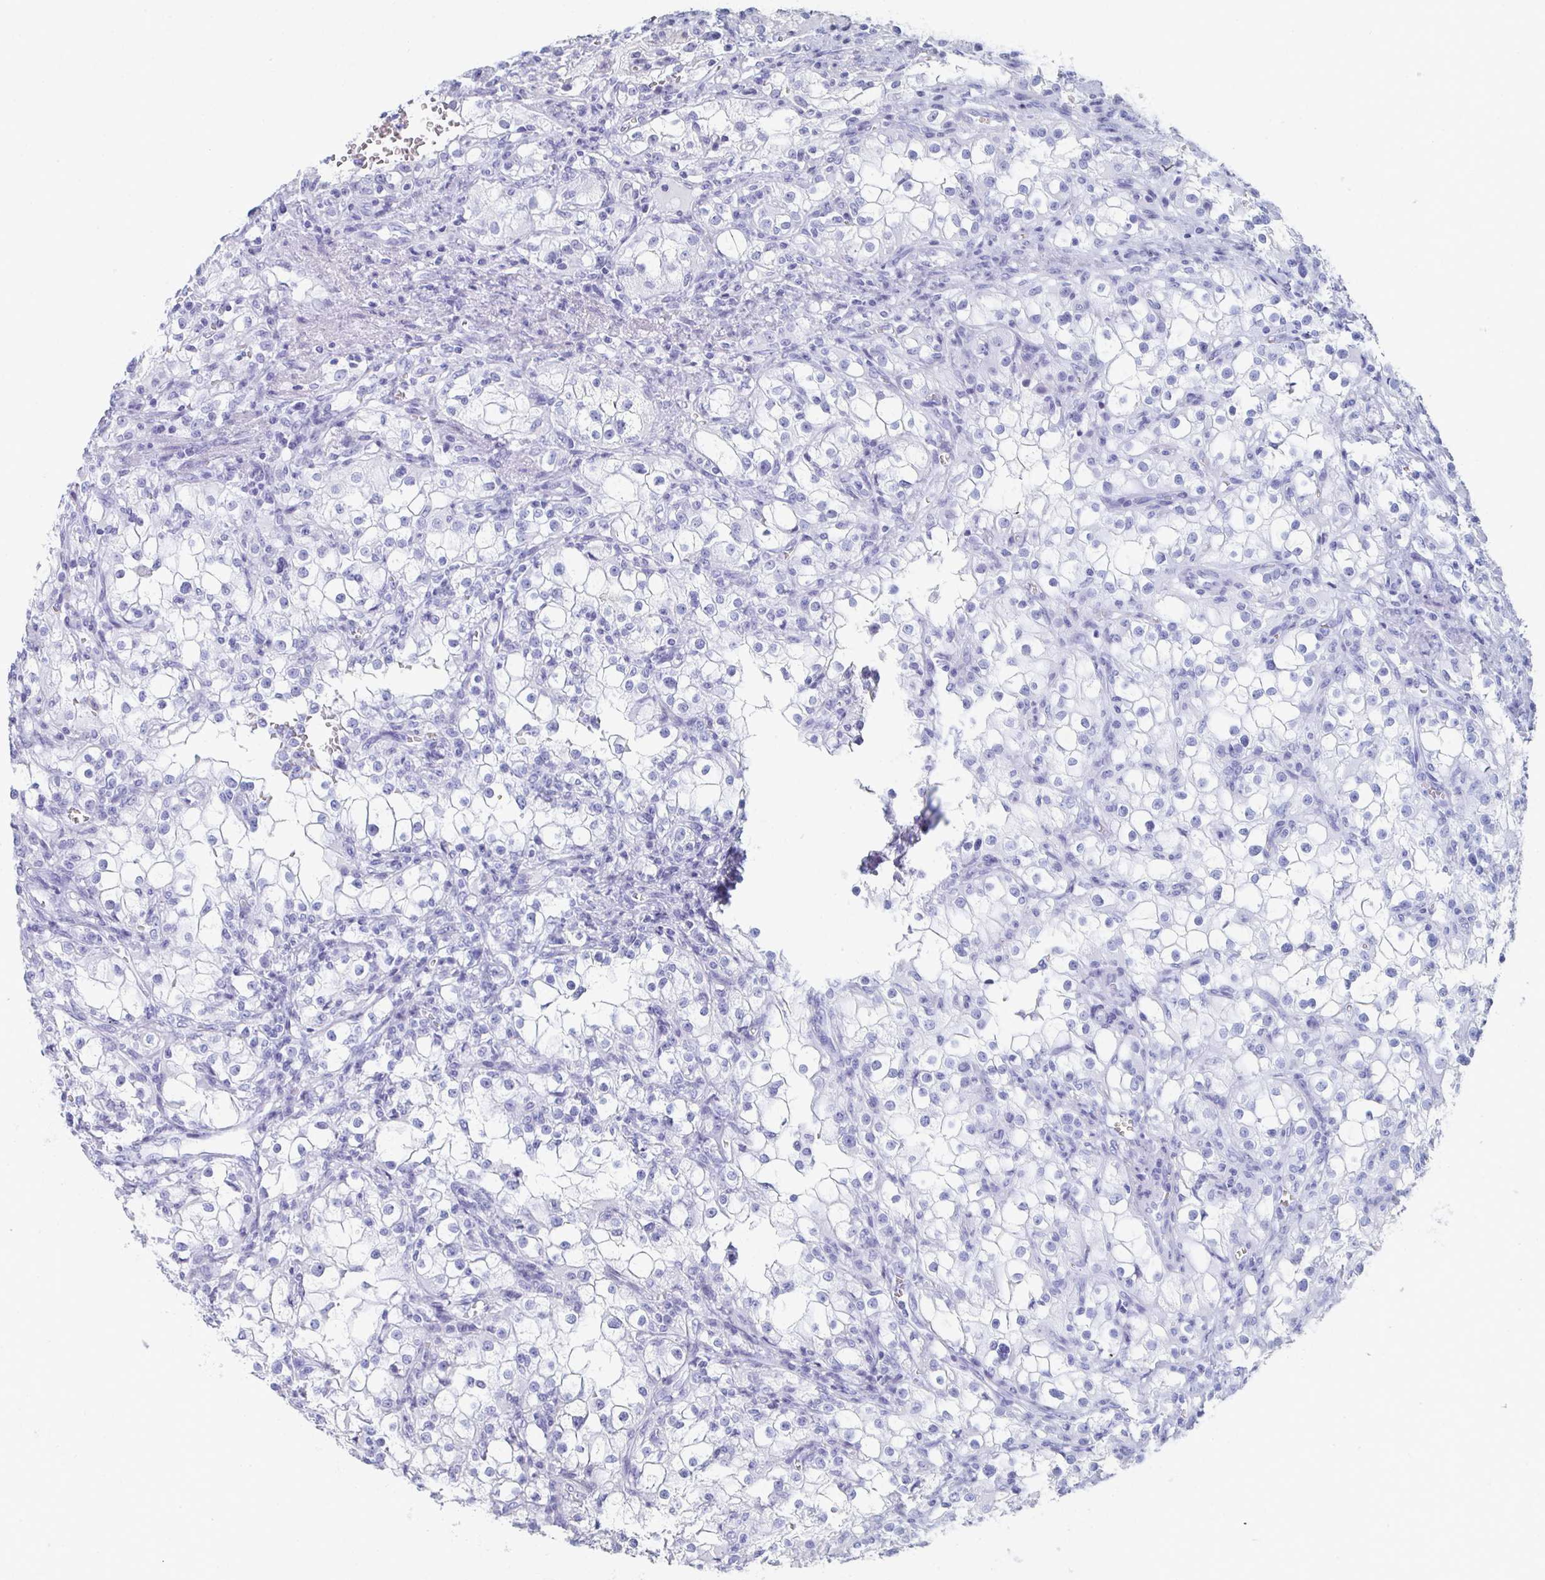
{"staining": {"intensity": "negative", "quantity": "none", "location": "none"}, "tissue": "renal cancer", "cell_type": "Tumor cells", "image_type": "cancer", "snomed": [{"axis": "morphology", "description": "Adenocarcinoma, NOS"}, {"axis": "topography", "description": "Kidney"}], "caption": "A histopathology image of human renal cancer (adenocarcinoma) is negative for staining in tumor cells. Brightfield microscopy of immunohistochemistry stained with DAB (brown) and hematoxylin (blue), captured at high magnification.", "gene": "PSMG1", "patient": {"sex": "female", "age": 74}}